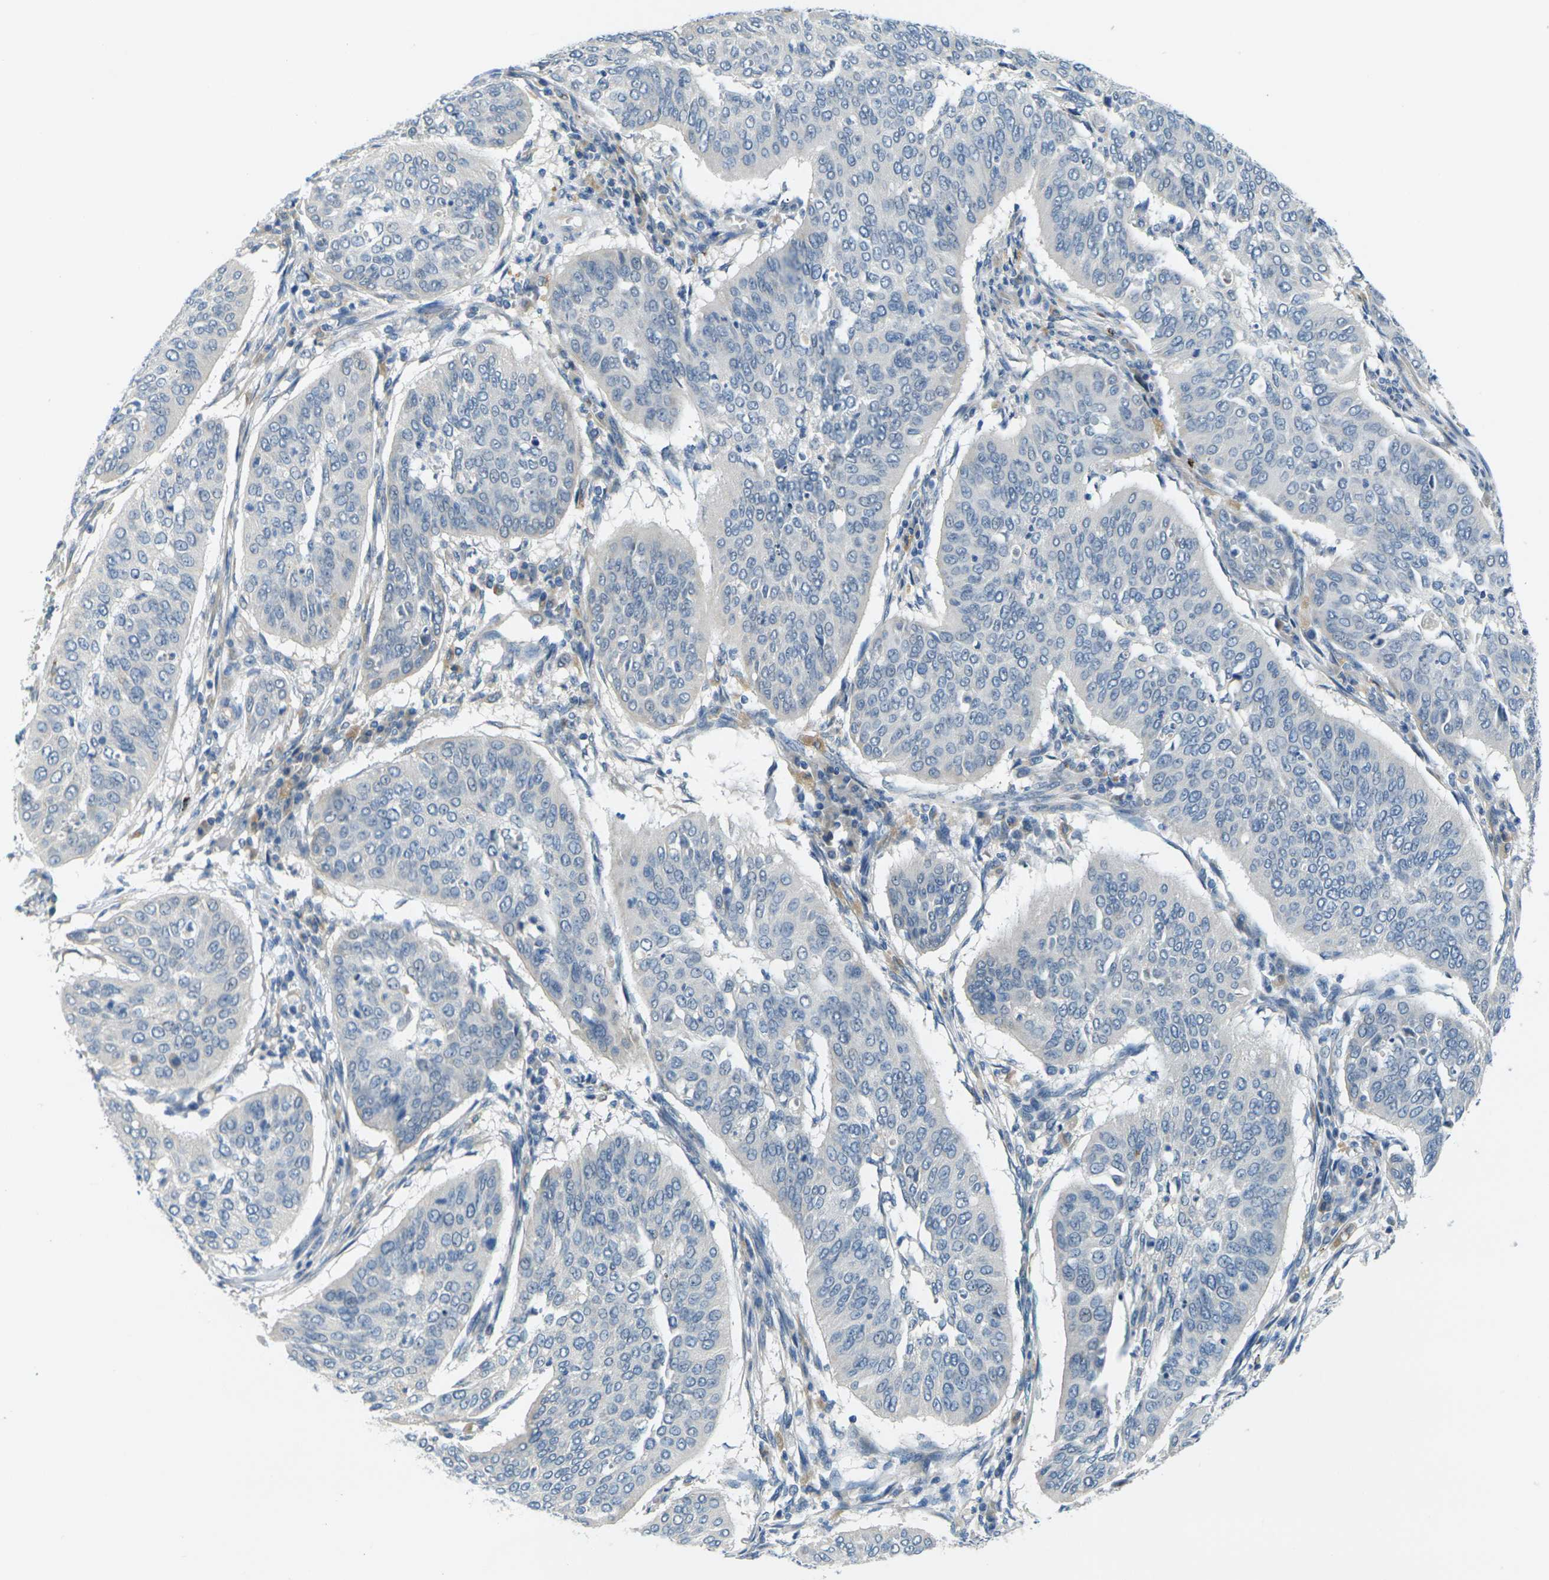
{"staining": {"intensity": "negative", "quantity": "none", "location": "none"}, "tissue": "cervical cancer", "cell_type": "Tumor cells", "image_type": "cancer", "snomed": [{"axis": "morphology", "description": "Normal tissue, NOS"}, {"axis": "morphology", "description": "Squamous cell carcinoma, NOS"}, {"axis": "topography", "description": "Cervix"}], "caption": "Human cervical squamous cell carcinoma stained for a protein using immunohistochemistry (IHC) demonstrates no positivity in tumor cells.", "gene": "CYP2C8", "patient": {"sex": "female", "age": 39}}